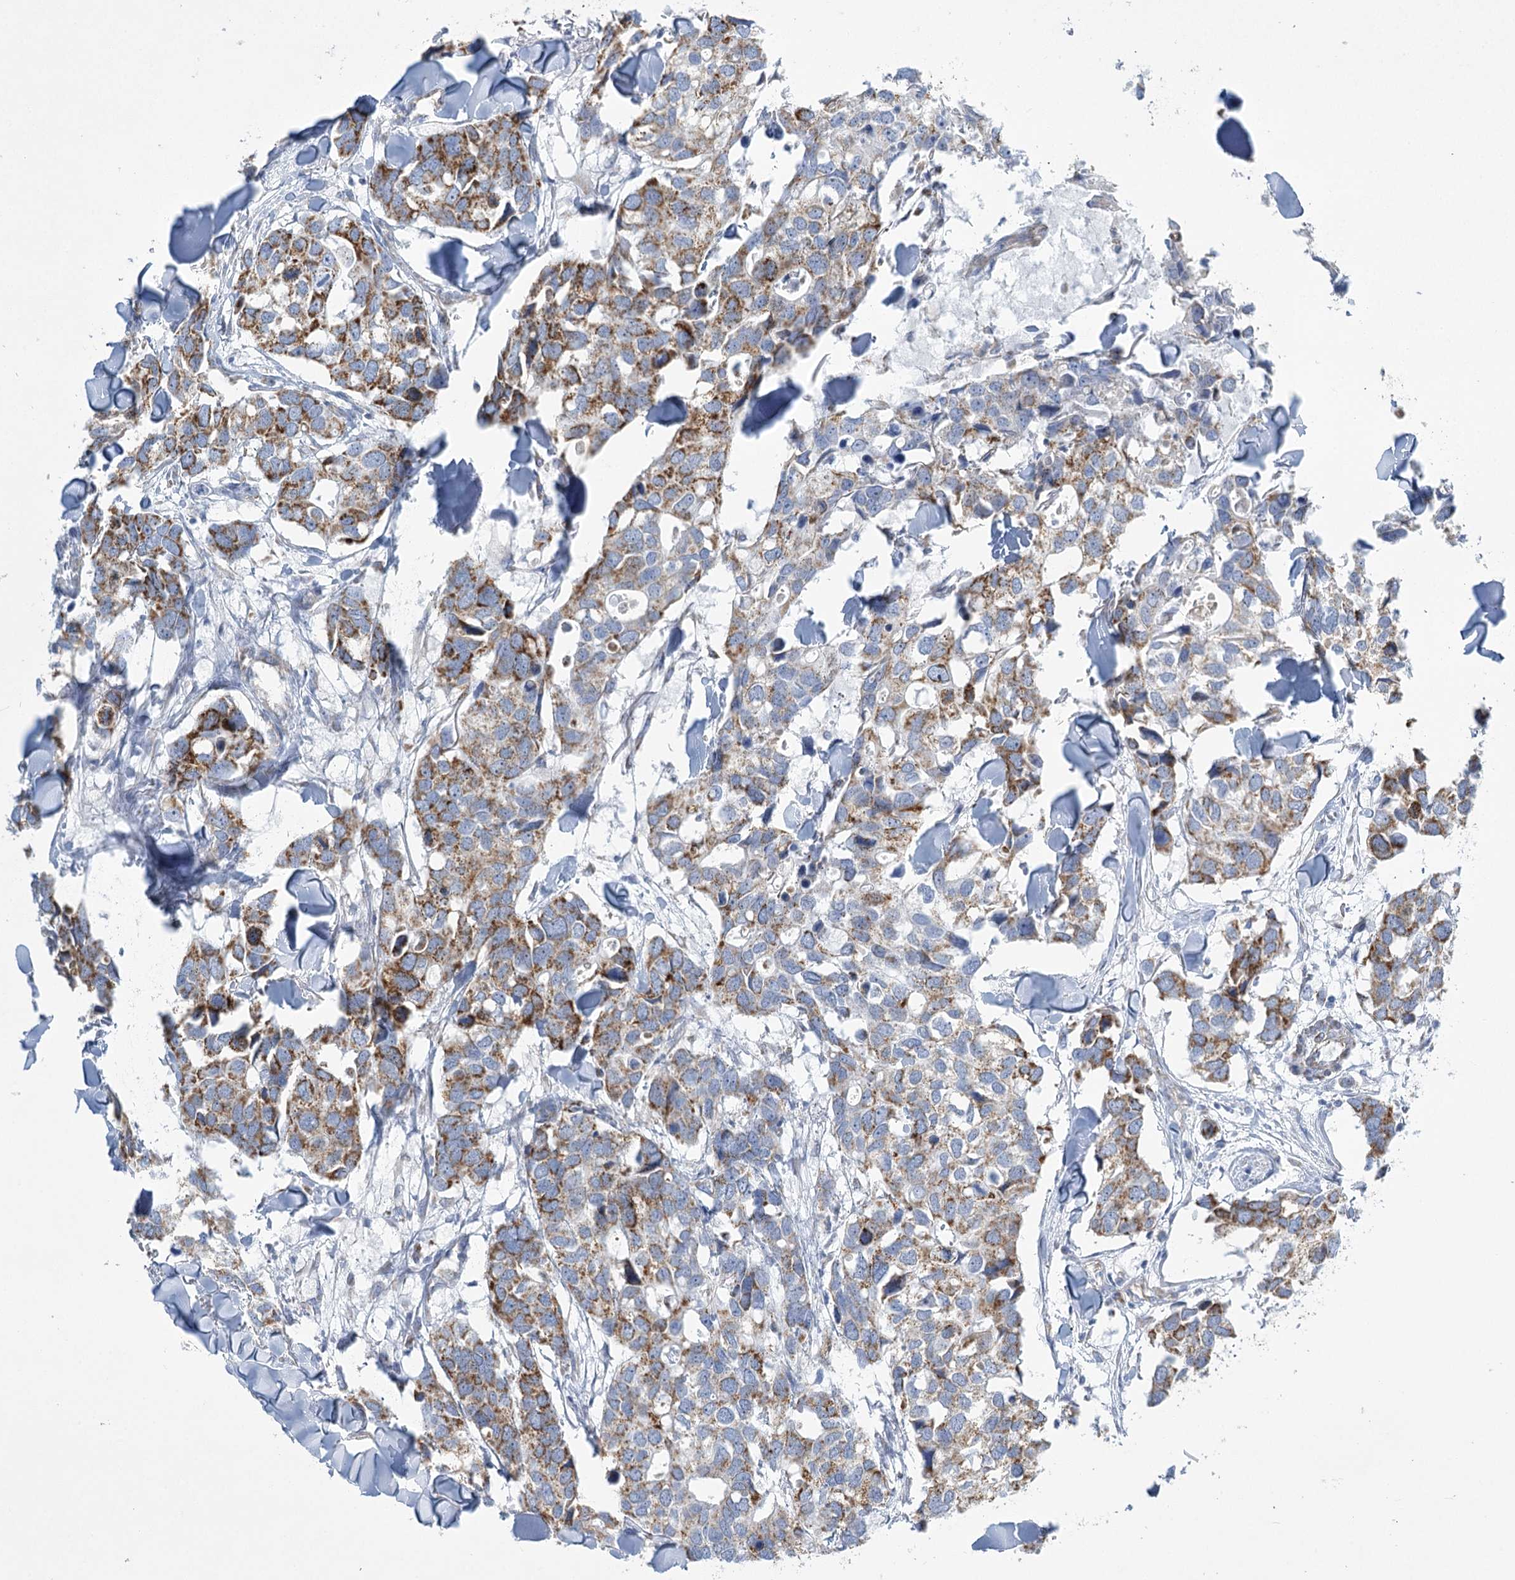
{"staining": {"intensity": "strong", "quantity": "25%-75%", "location": "cytoplasmic/membranous"}, "tissue": "breast cancer", "cell_type": "Tumor cells", "image_type": "cancer", "snomed": [{"axis": "morphology", "description": "Duct carcinoma"}, {"axis": "topography", "description": "Breast"}], "caption": "Protein expression analysis of breast invasive ductal carcinoma displays strong cytoplasmic/membranous positivity in approximately 25%-75% of tumor cells.", "gene": "DHTKD1", "patient": {"sex": "female", "age": 83}}